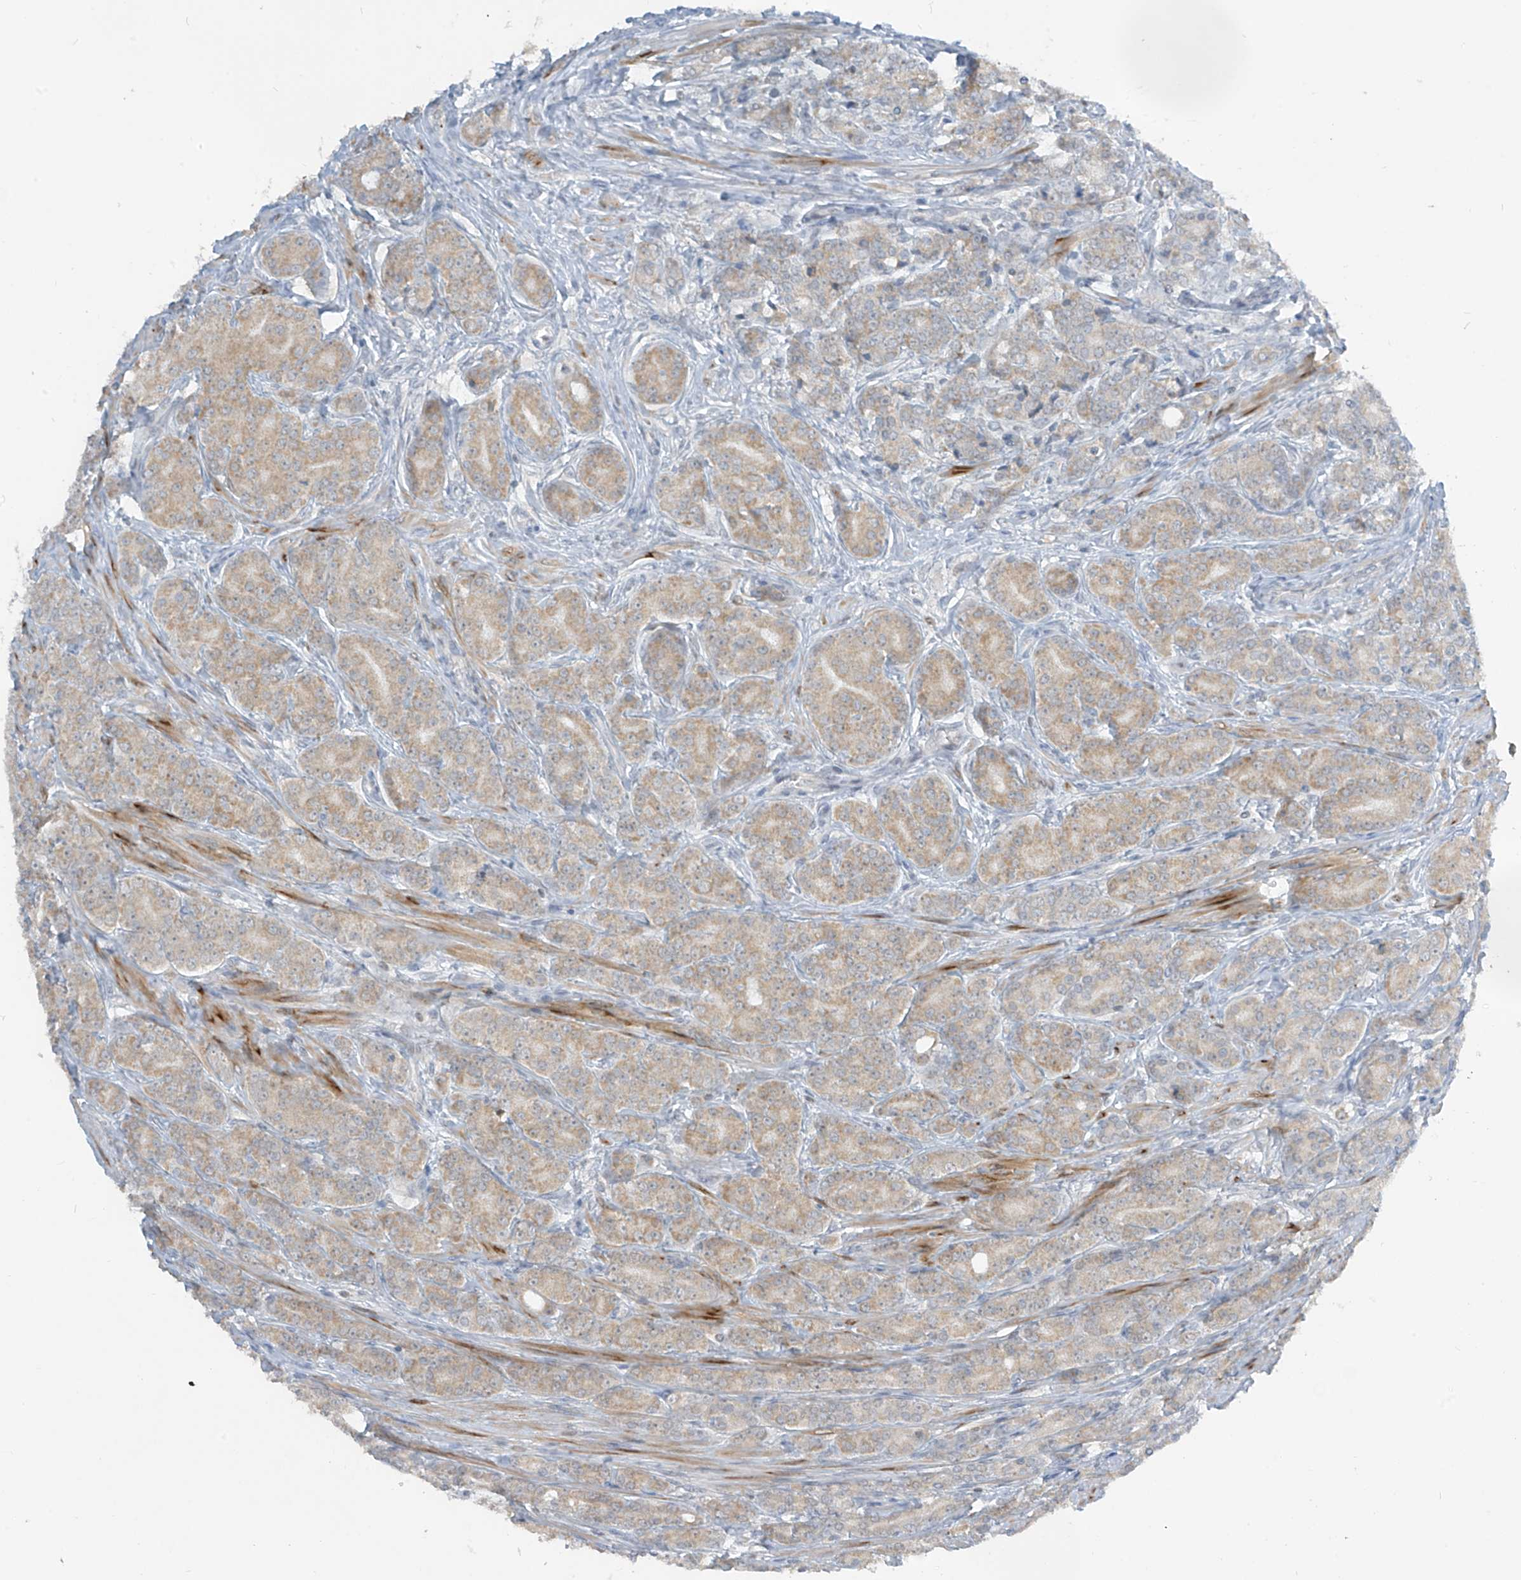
{"staining": {"intensity": "weak", "quantity": "25%-75%", "location": "cytoplasmic/membranous"}, "tissue": "prostate cancer", "cell_type": "Tumor cells", "image_type": "cancer", "snomed": [{"axis": "morphology", "description": "Adenocarcinoma, High grade"}, {"axis": "topography", "description": "Prostate"}], "caption": "This image demonstrates prostate cancer (adenocarcinoma (high-grade)) stained with immunohistochemistry to label a protein in brown. The cytoplasmic/membranous of tumor cells show weak positivity for the protein. Nuclei are counter-stained blue.", "gene": "METAP1D", "patient": {"sex": "male", "age": 62}}